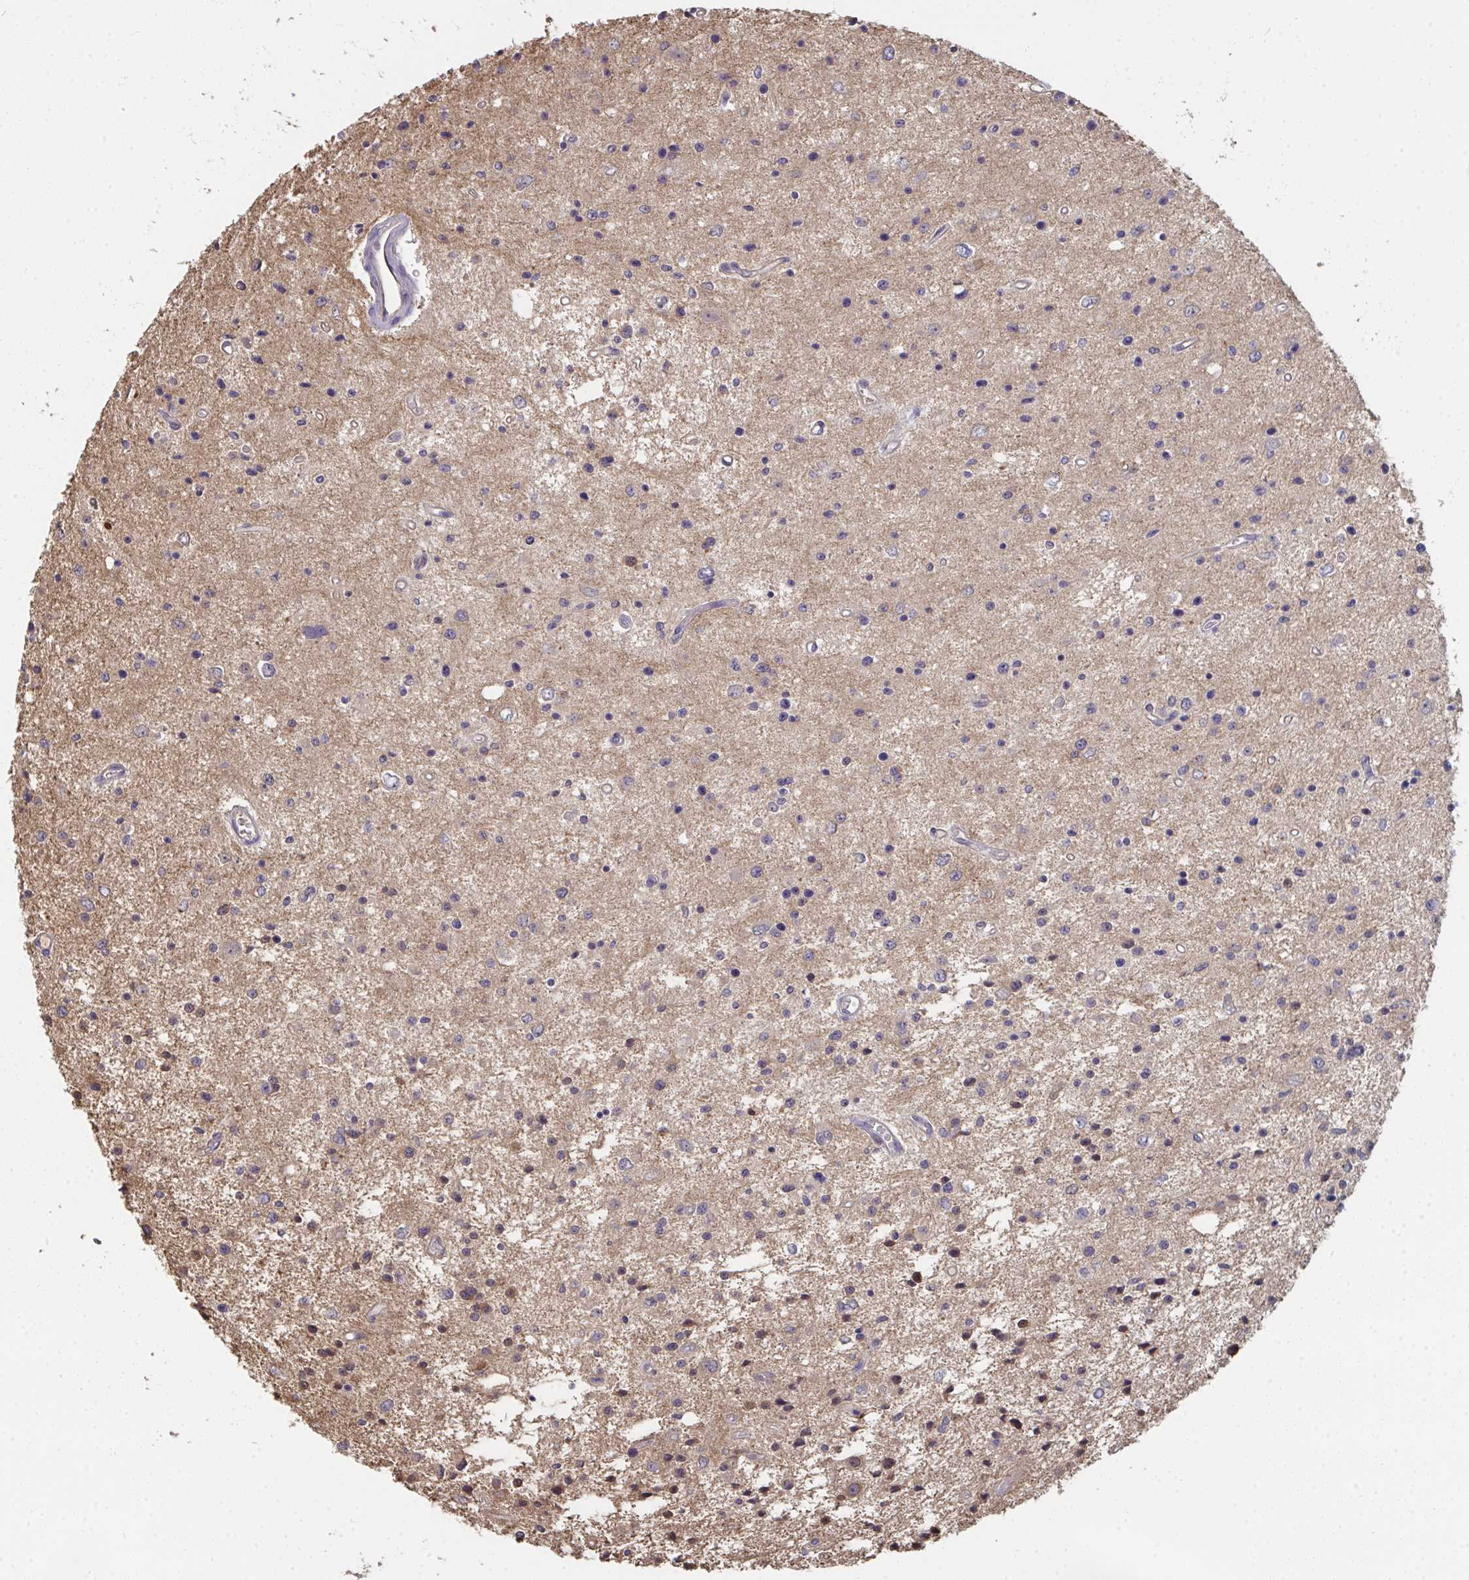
{"staining": {"intensity": "weak", "quantity": "25%-75%", "location": "cytoplasmic/membranous"}, "tissue": "glioma", "cell_type": "Tumor cells", "image_type": "cancer", "snomed": [{"axis": "morphology", "description": "Glioma, malignant, Low grade"}, {"axis": "topography", "description": "Brain"}], "caption": "Immunohistochemistry staining of malignant glioma (low-grade), which demonstrates low levels of weak cytoplasmic/membranous positivity in approximately 25%-75% of tumor cells indicating weak cytoplasmic/membranous protein expression. The staining was performed using DAB (3,3'-diaminobenzidine) (brown) for protein detection and nuclei were counterstained in hematoxylin (blue).", "gene": "TTC9C", "patient": {"sex": "male", "age": 43}}